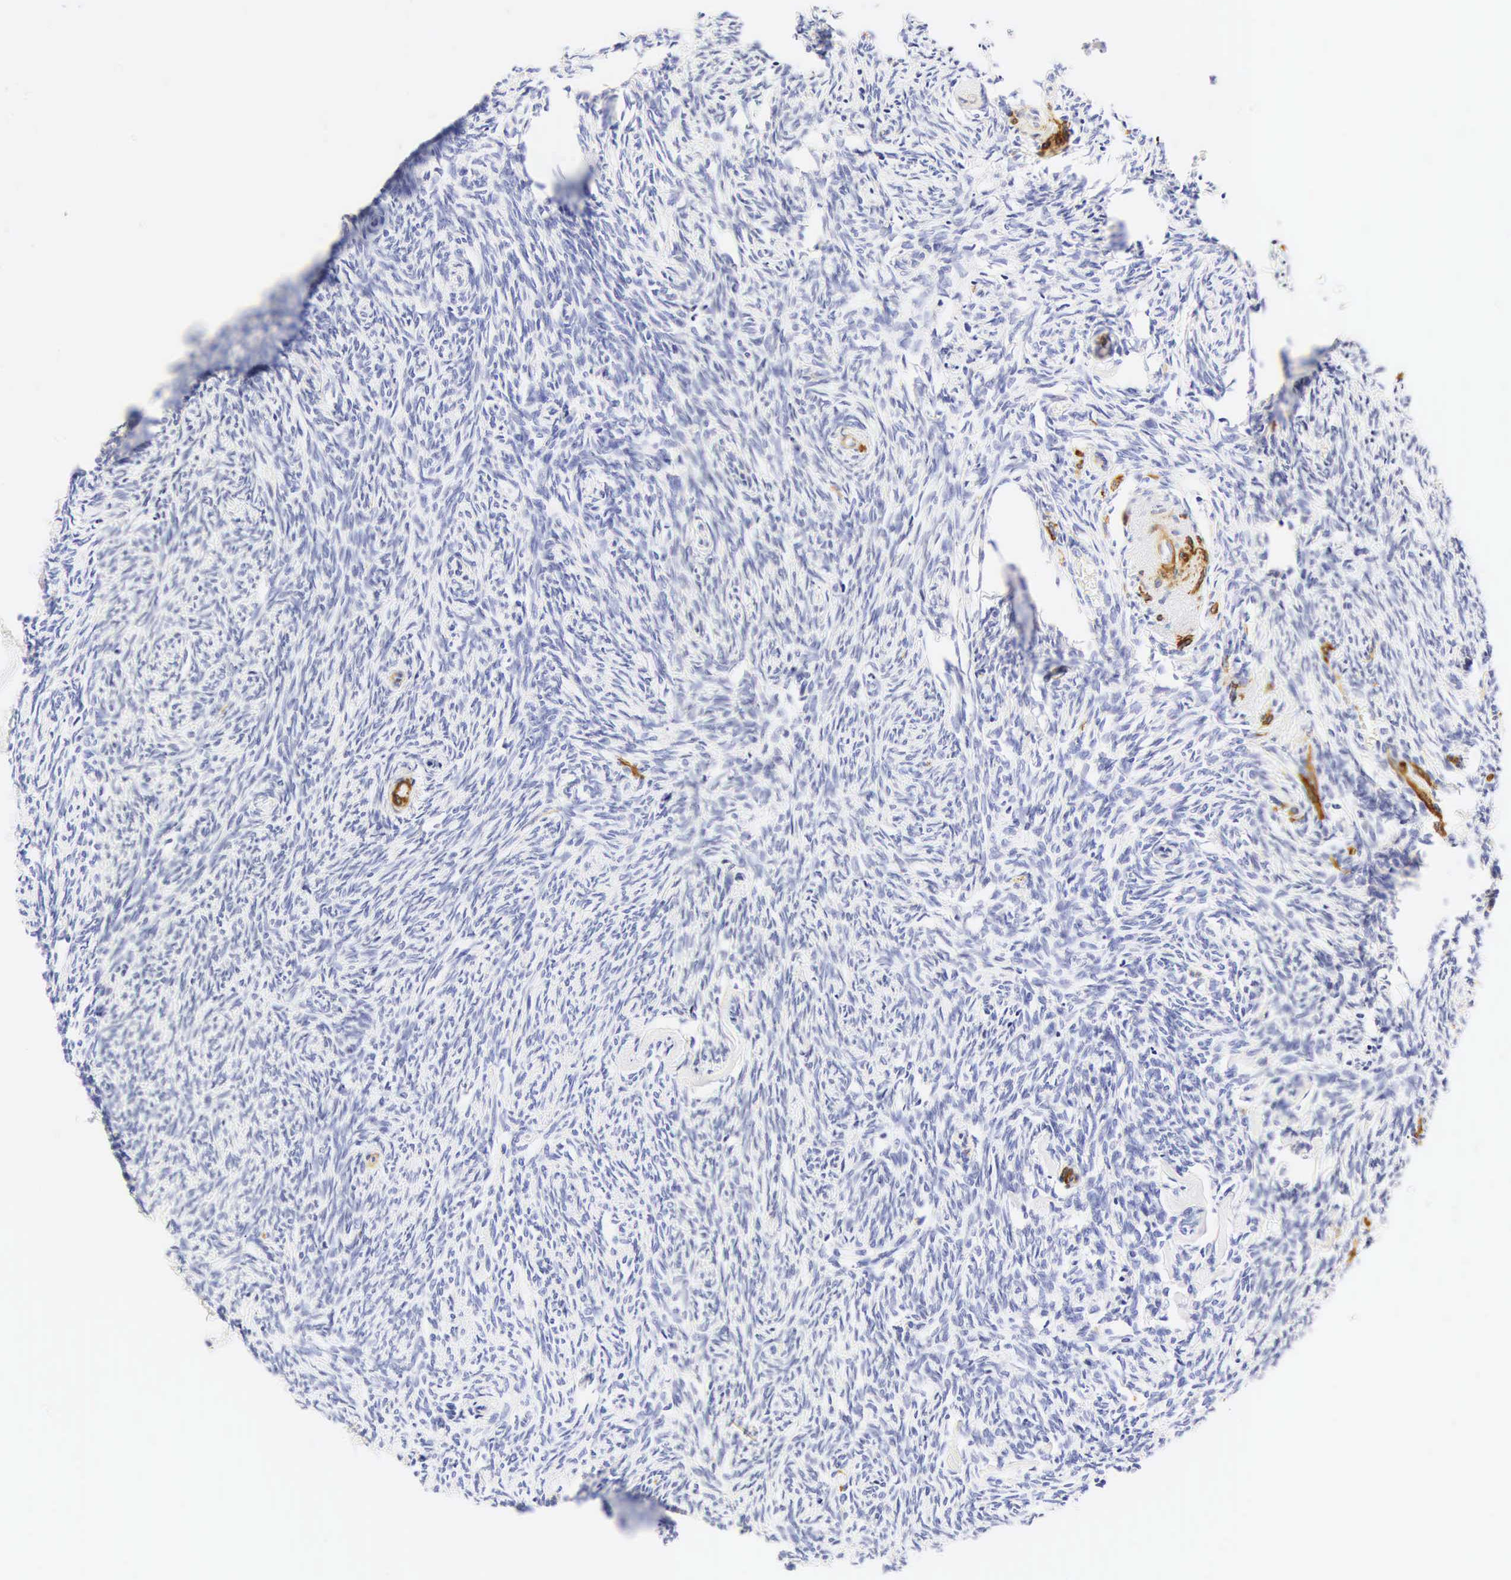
{"staining": {"intensity": "negative", "quantity": "none", "location": "none"}, "tissue": "ovary", "cell_type": "Follicle cells", "image_type": "normal", "snomed": [{"axis": "morphology", "description": "Normal tissue, NOS"}, {"axis": "topography", "description": "Ovary"}], "caption": "This histopathology image is of normal ovary stained with immunohistochemistry to label a protein in brown with the nuclei are counter-stained blue. There is no staining in follicle cells.", "gene": "CALD1", "patient": {"sex": "female", "age": 54}}